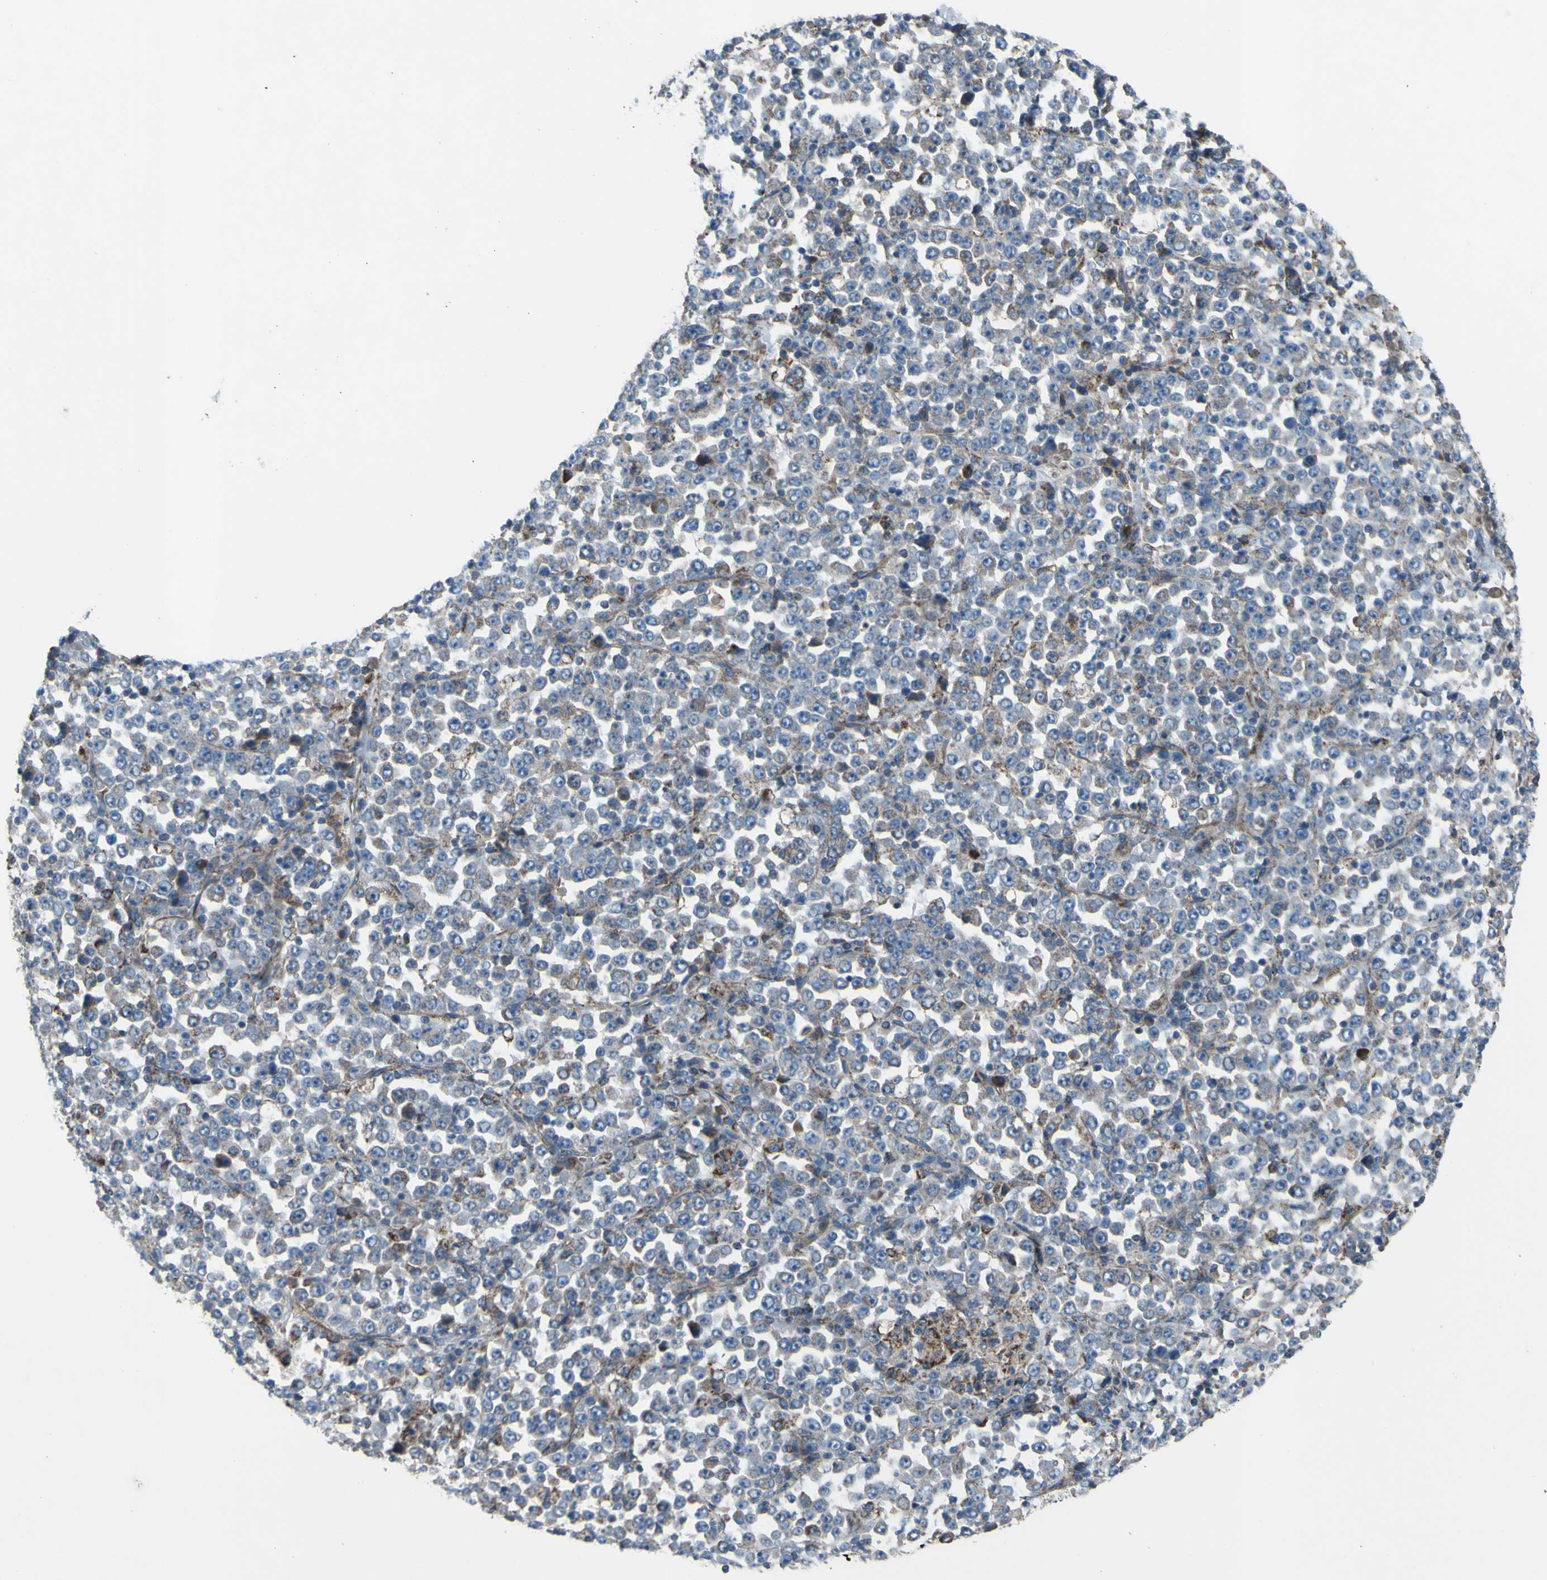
{"staining": {"intensity": "weak", "quantity": "25%-75%", "location": "cytoplasmic/membranous"}, "tissue": "stomach cancer", "cell_type": "Tumor cells", "image_type": "cancer", "snomed": [{"axis": "morphology", "description": "Normal tissue, NOS"}, {"axis": "morphology", "description": "Adenocarcinoma, NOS"}, {"axis": "topography", "description": "Stomach, upper"}, {"axis": "topography", "description": "Stomach"}], "caption": "Tumor cells exhibit low levels of weak cytoplasmic/membranous positivity in about 25%-75% of cells in human stomach cancer.", "gene": "EMC7", "patient": {"sex": "male", "age": 59}}